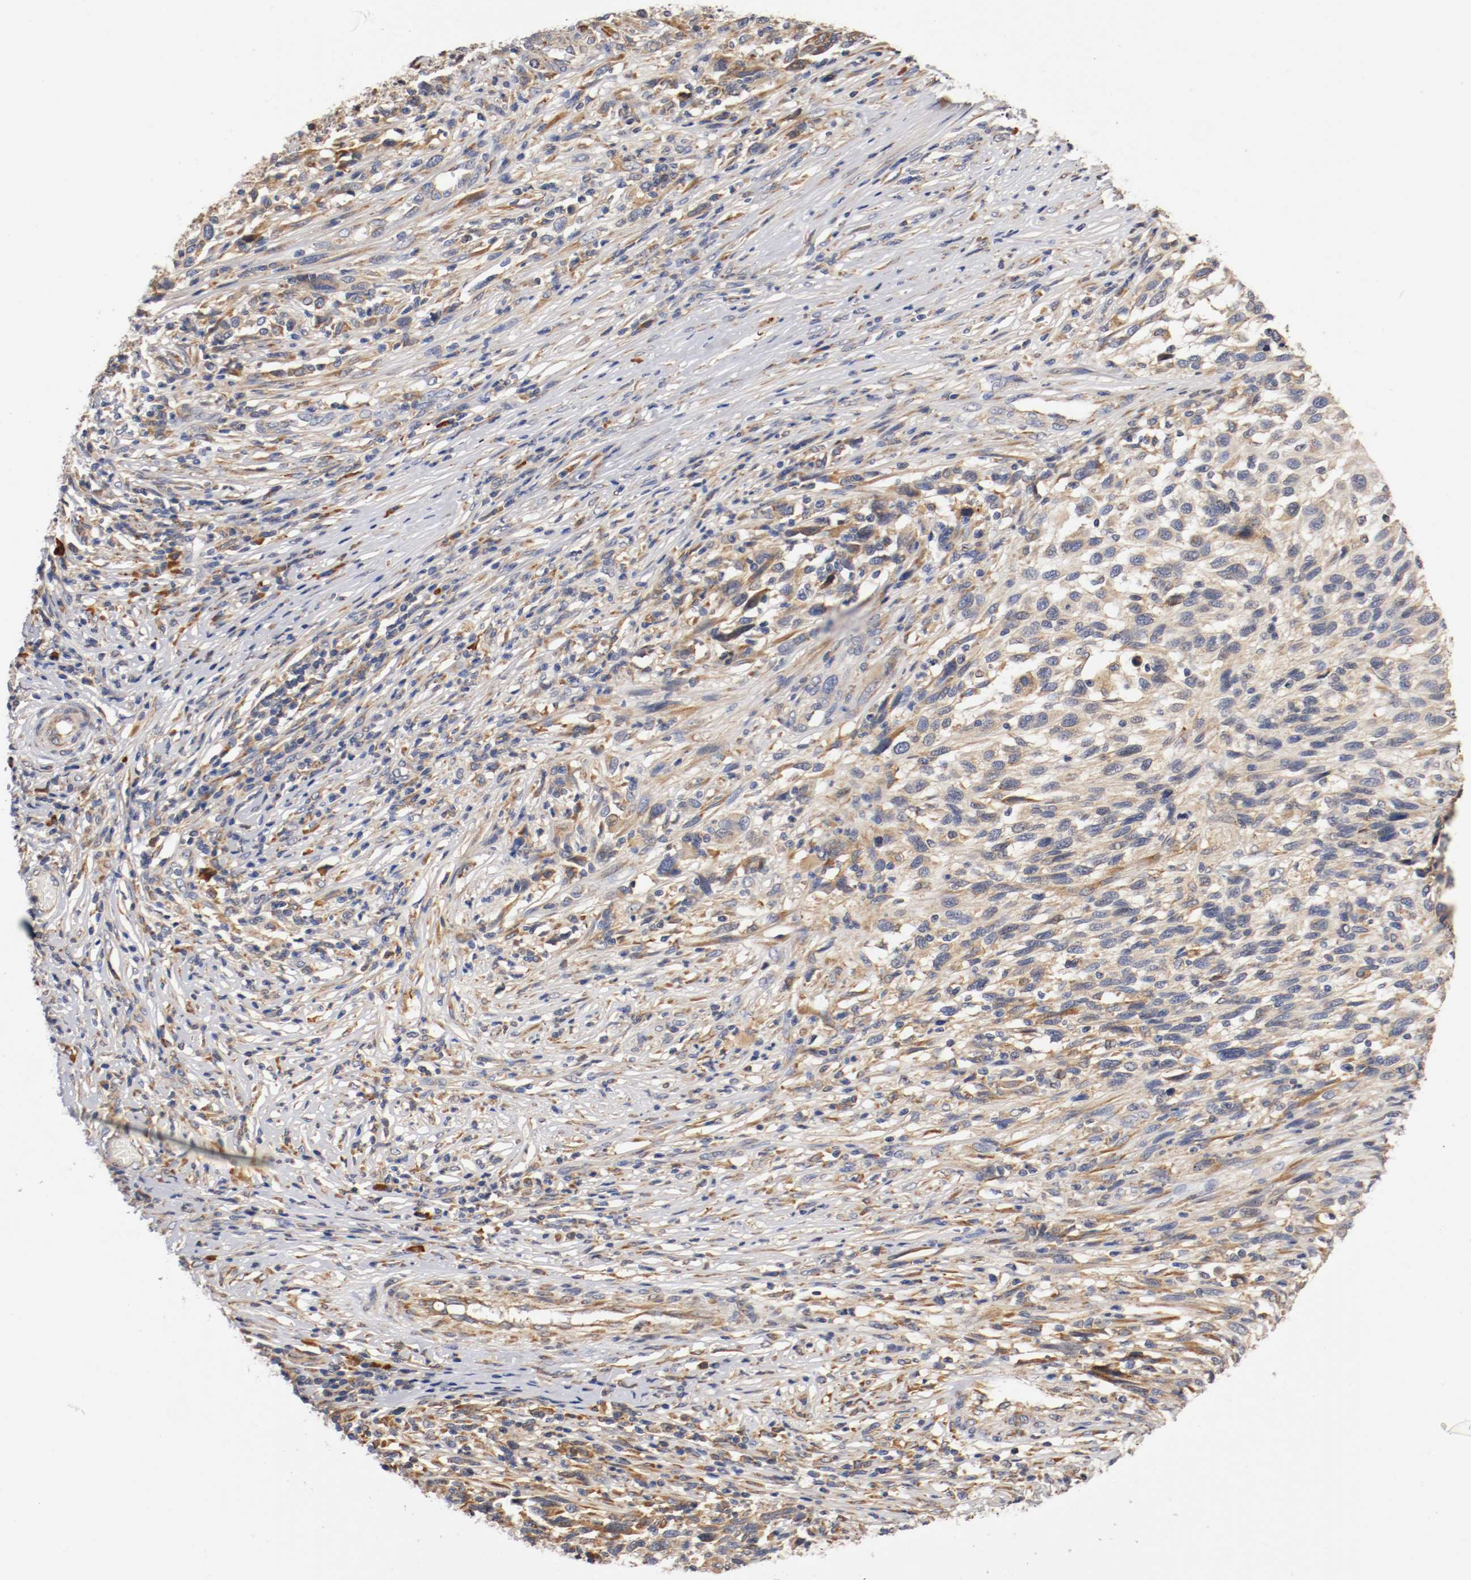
{"staining": {"intensity": "weak", "quantity": ">75%", "location": "cytoplasmic/membranous"}, "tissue": "melanoma", "cell_type": "Tumor cells", "image_type": "cancer", "snomed": [{"axis": "morphology", "description": "Malignant melanoma, Metastatic site"}, {"axis": "topography", "description": "Lymph node"}], "caption": "Immunohistochemistry micrograph of human melanoma stained for a protein (brown), which demonstrates low levels of weak cytoplasmic/membranous staining in about >75% of tumor cells.", "gene": "TNFSF13", "patient": {"sex": "male", "age": 61}}